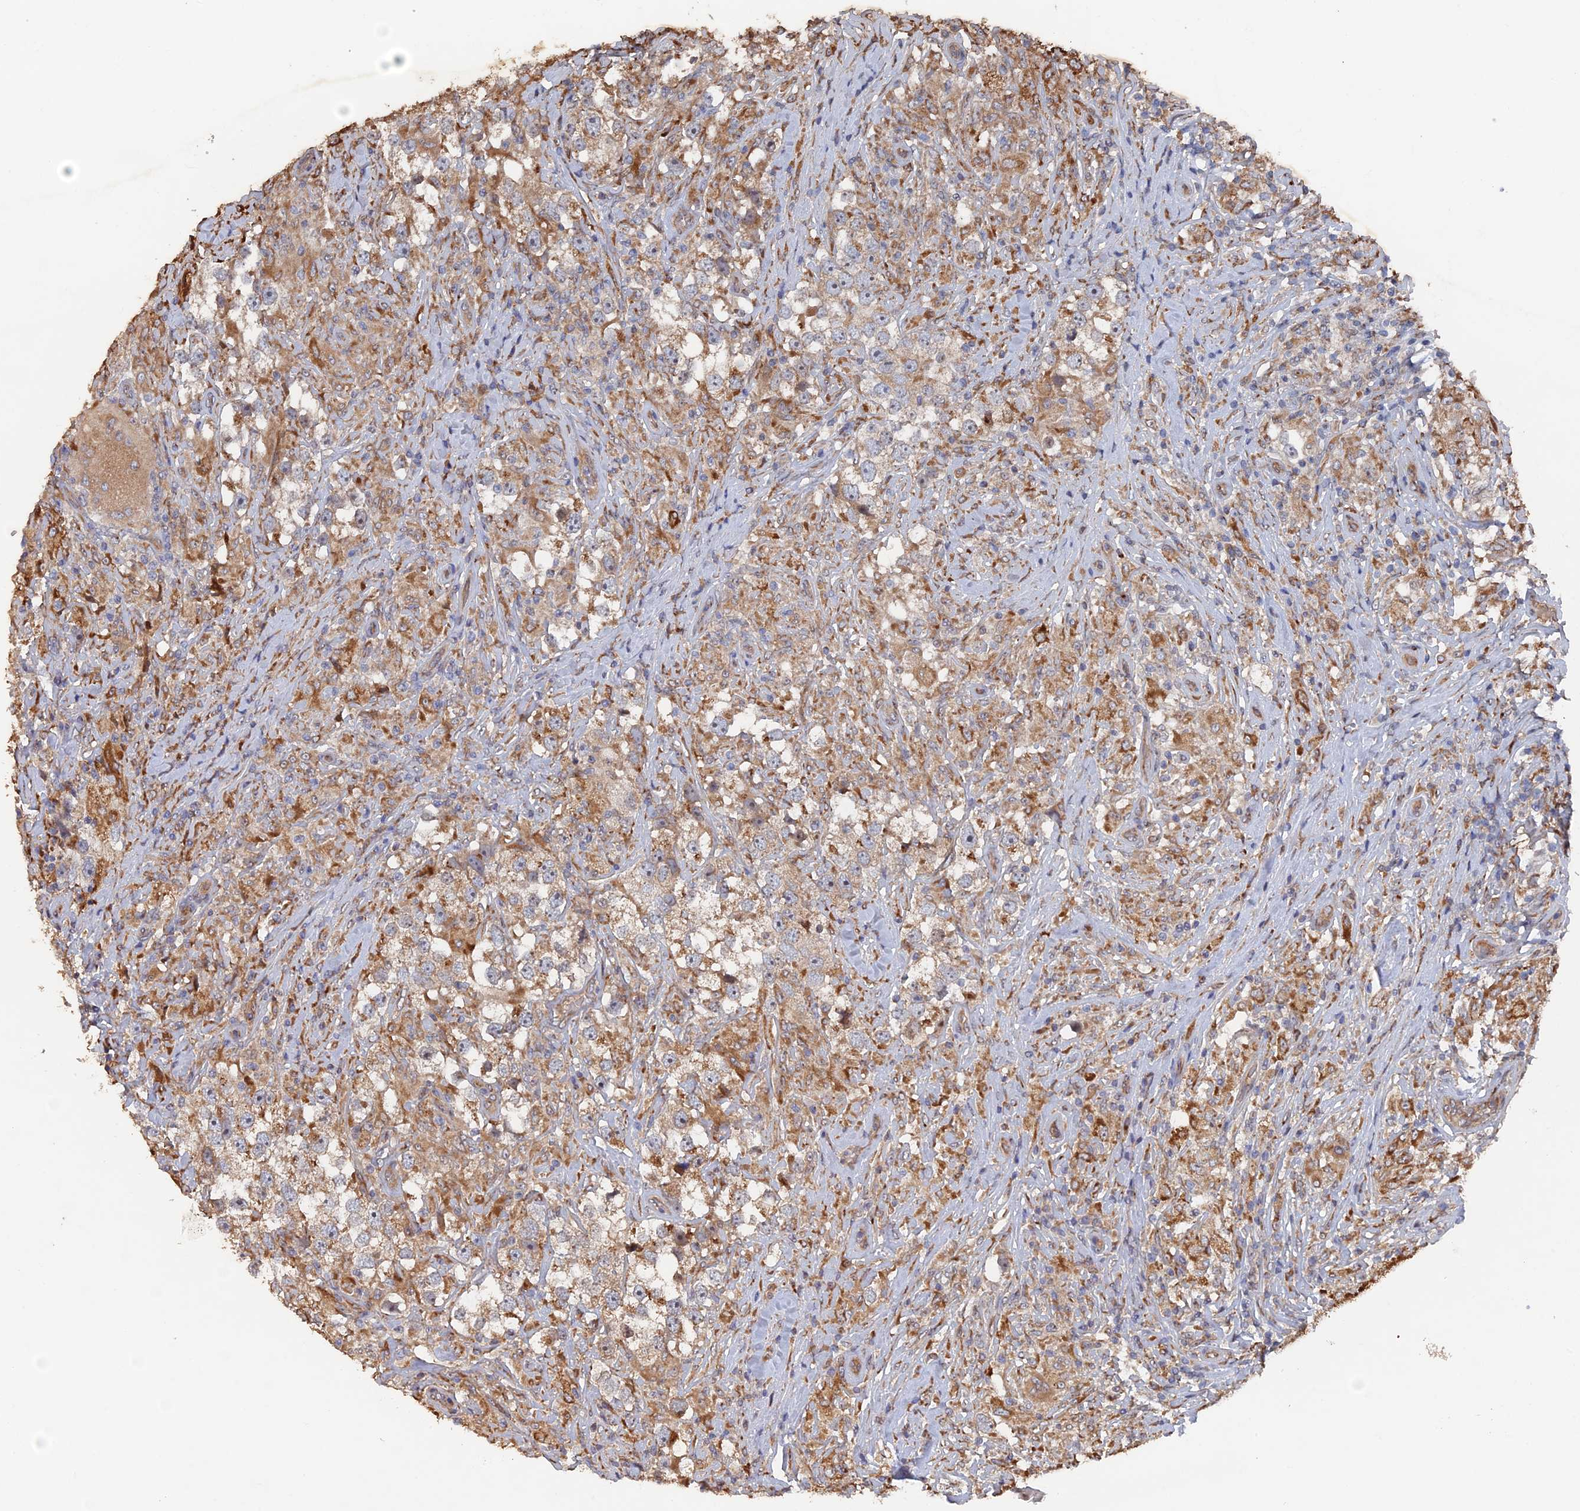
{"staining": {"intensity": "weak", "quantity": ">75%", "location": "cytoplasmic/membranous"}, "tissue": "testis cancer", "cell_type": "Tumor cells", "image_type": "cancer", "snomed": [{"axis": "morphology", "description": "Seminoma, NOS"}, {"axis": "topography", "description": "Testis"}], "caption": "Protein staining exhibits weak cytoplasmic/membranous positivity in approximately >75% of tumor cells in testis seminoma.", "gene": "VPS37C", "patient": {"sex": "male", "age": 46}}